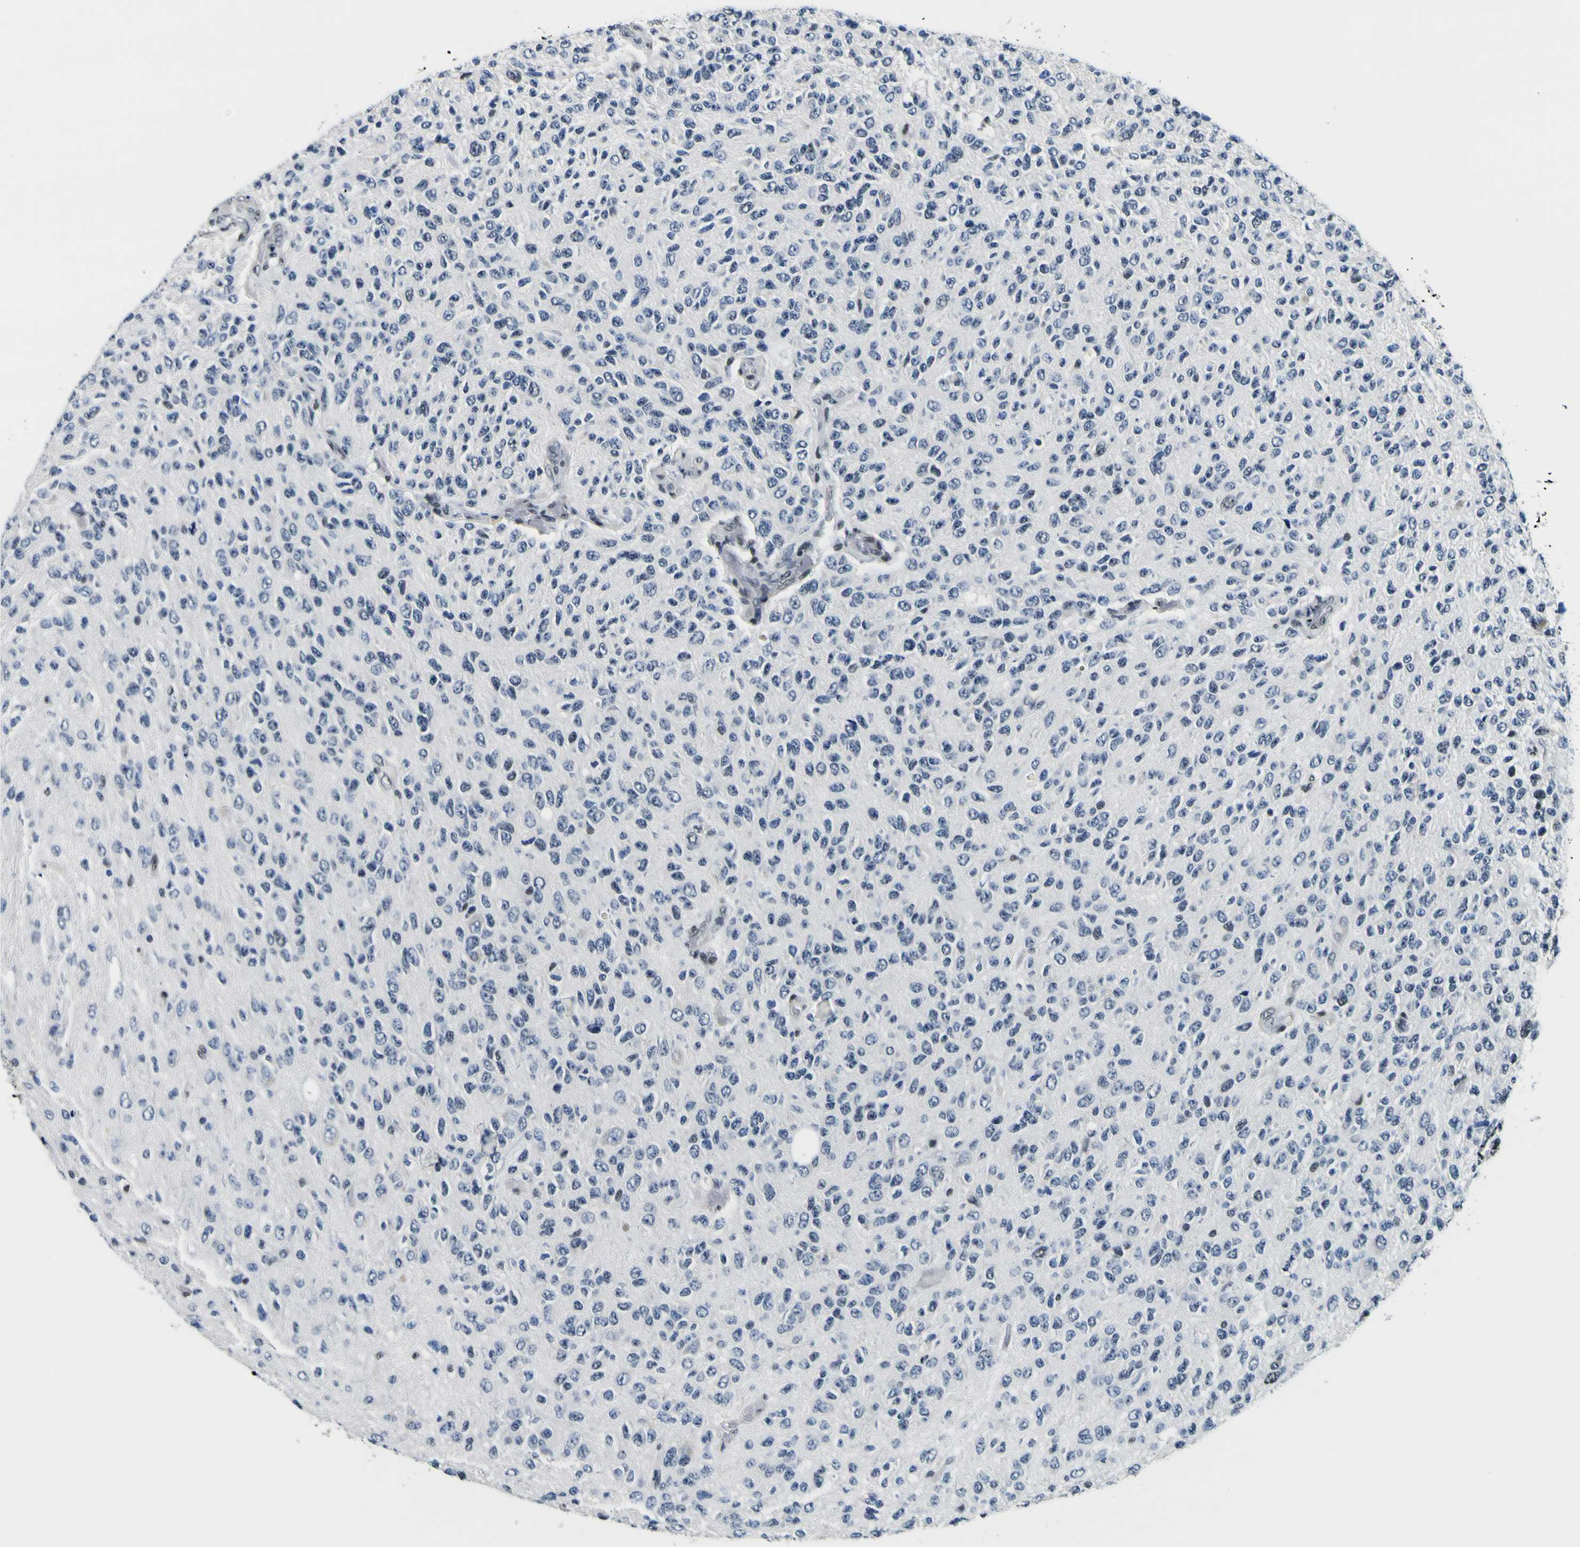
{"staining": {"intensity": "weak", "quantity": "<25%", "location": "nuclear"}, "tissue": "glioma", "cell_type": "Tumor cells", "image_type": "cancer", "snomed": [{"axis": "morphology", "description": "Glioma, malignant, High grade"}, {"axis": "topography", "description": "pancreas cauda"}], "caption": "Tumor cells show no significant positivity in malignant glioma (high-grade).", "gene": "SP1", "patient": {"sex": "male", "age": 60}}